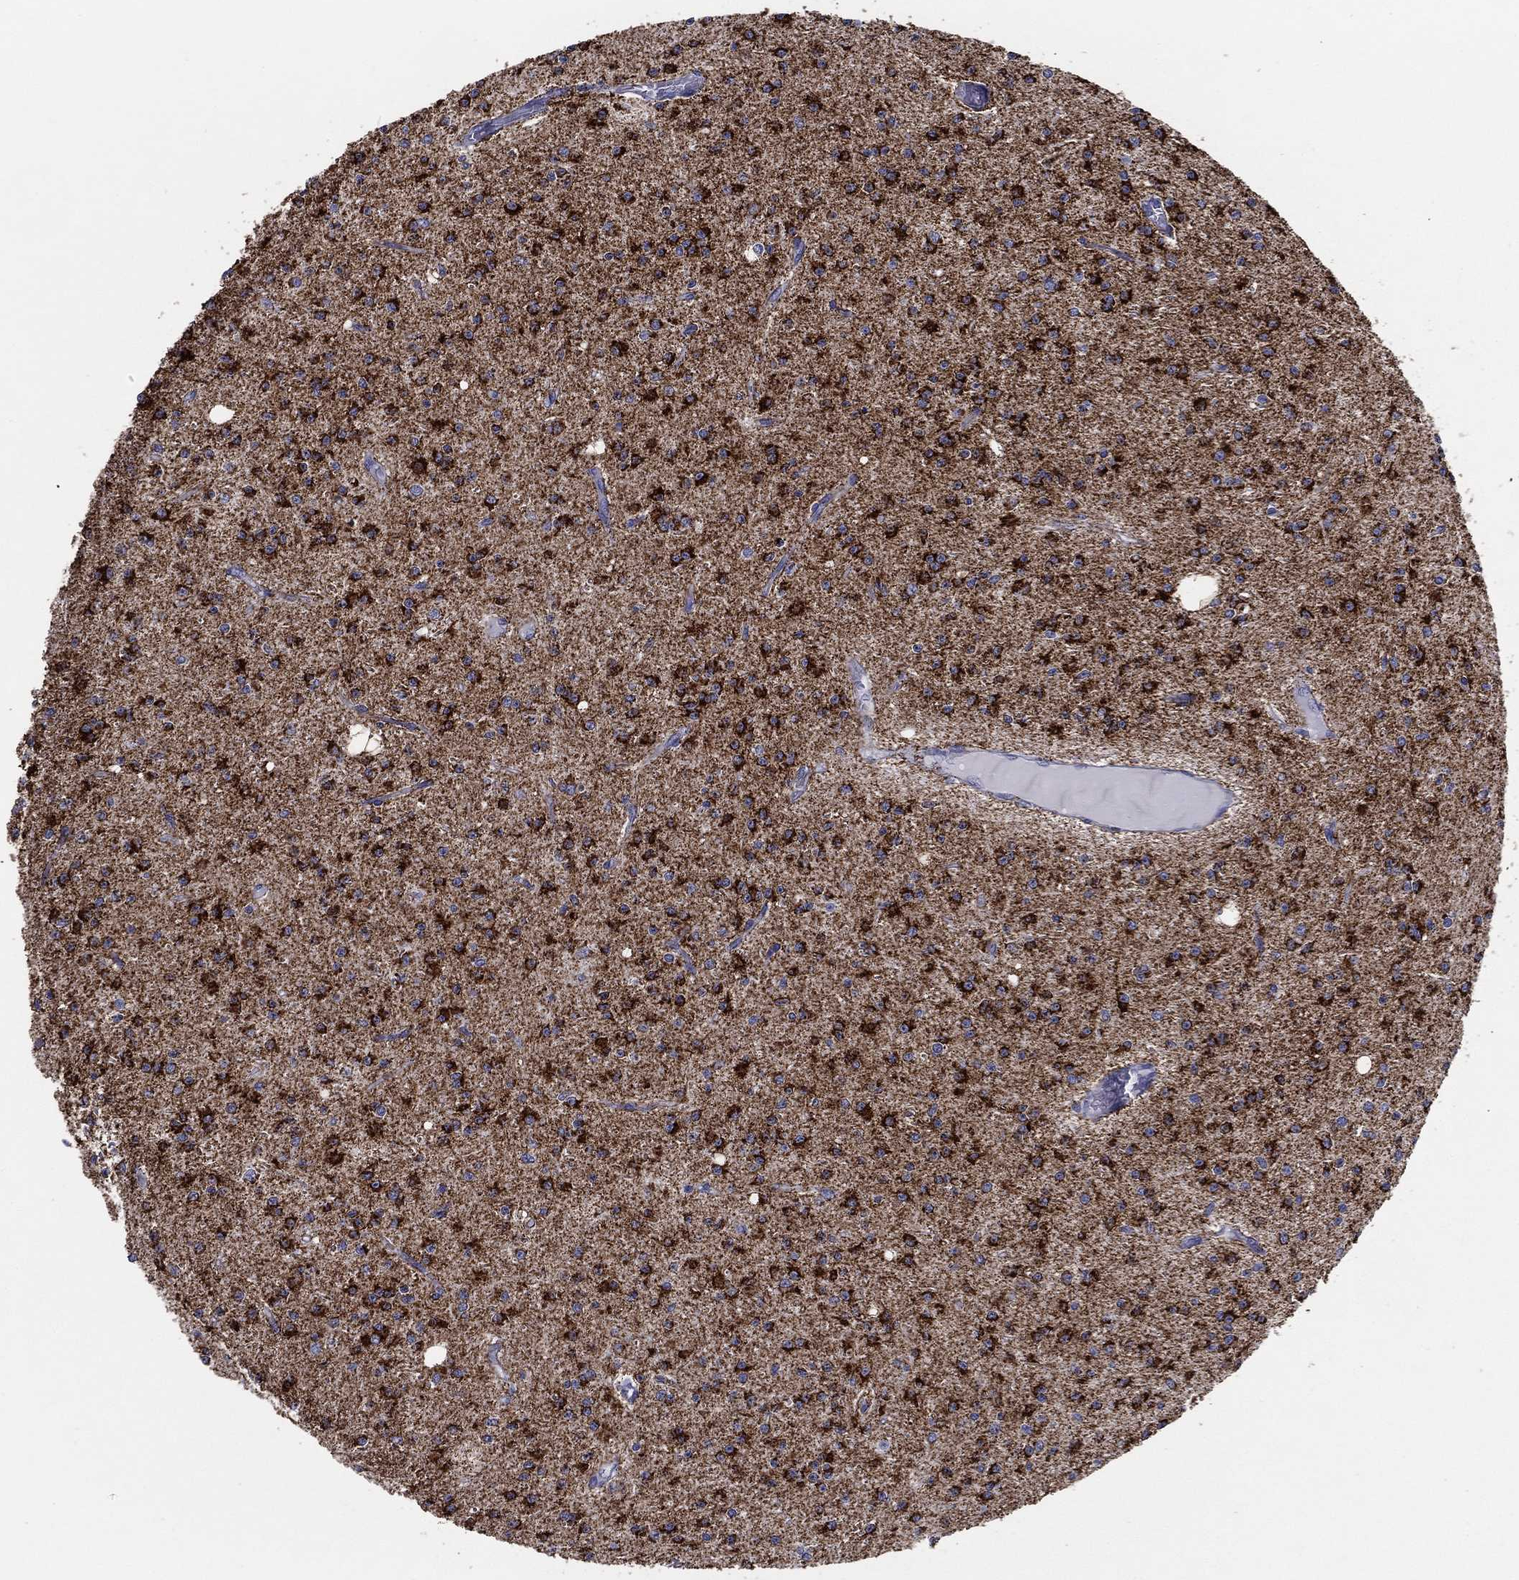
{"staining": {"intensity": "strong", "quantity": ">75%", "location": "cytoplasmic/membranous"}, "tissue": "glioma", "cell_type": "Tumor cells", "image_type": "cancer", "snomed": [{"axis": "morphology", "description": "Glioma, malignant, Low grade"}, {"axis": "topography", "description": "Brain"}], "caption": "Protein expression analysis of human glioma reveals strong cytoplasmic/membranous staining in approximately >75% of tumor cells.", "gene": "SFXN1", "patient": {"sex": "male", "age": 27}}